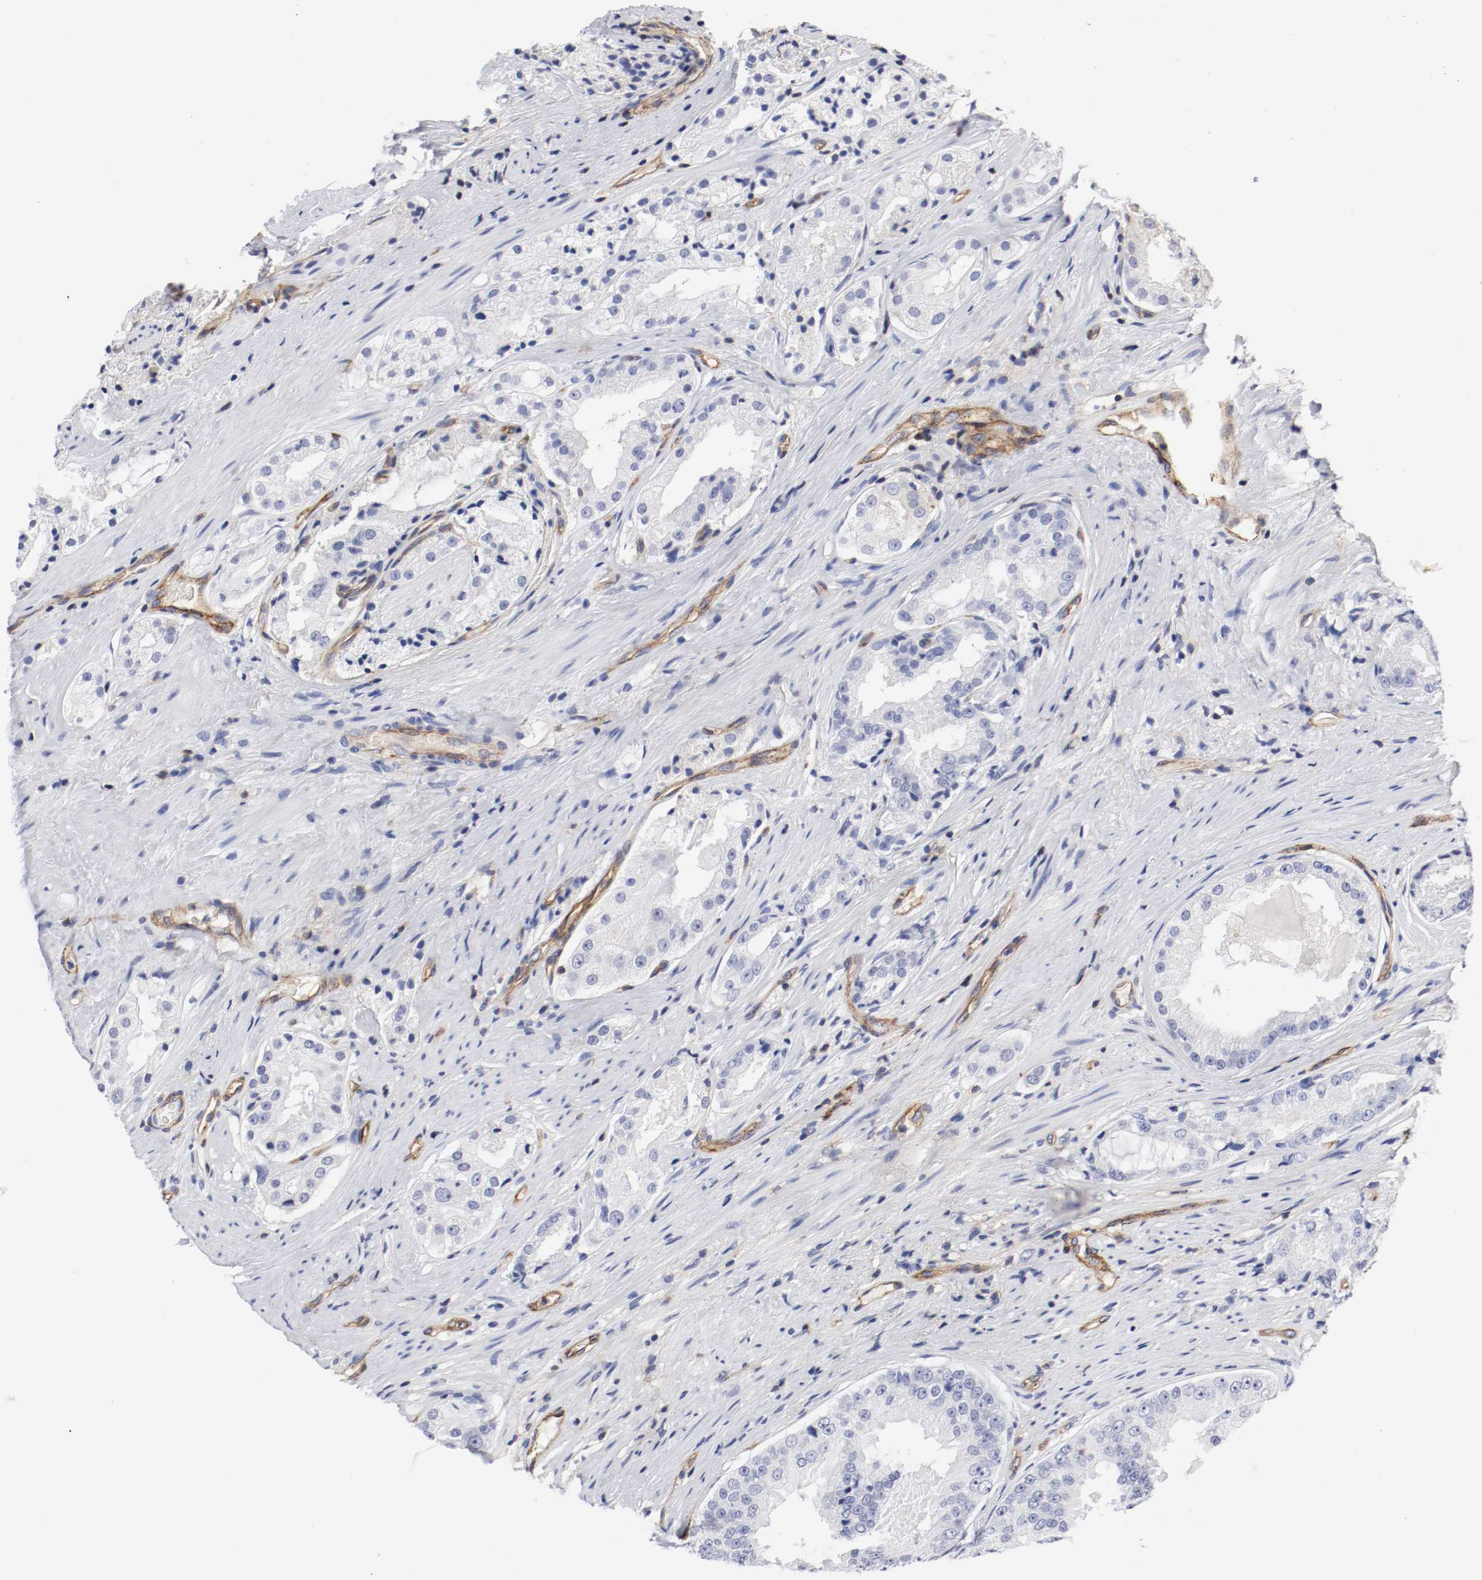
{"staining": {"intensity": "negative", "quantity": "none", "location": "none"}, "tissue": "prostate cancer", "cell_type": "Tumor cells", "image_type": "cancer", "snomed": [{"axis": "morphology", "description": "Adenocarcinoma, High grade"}, {"axis": "topography", "description": "Prostate"}], "caption": "This is an immunohistochemistry (IHC) micrograph of human prostate high-grade adenocarcinoma. There is no expression in tumor cells.", "gene": "IFITM1", "patient": {"sex": "male", "age": 73}}